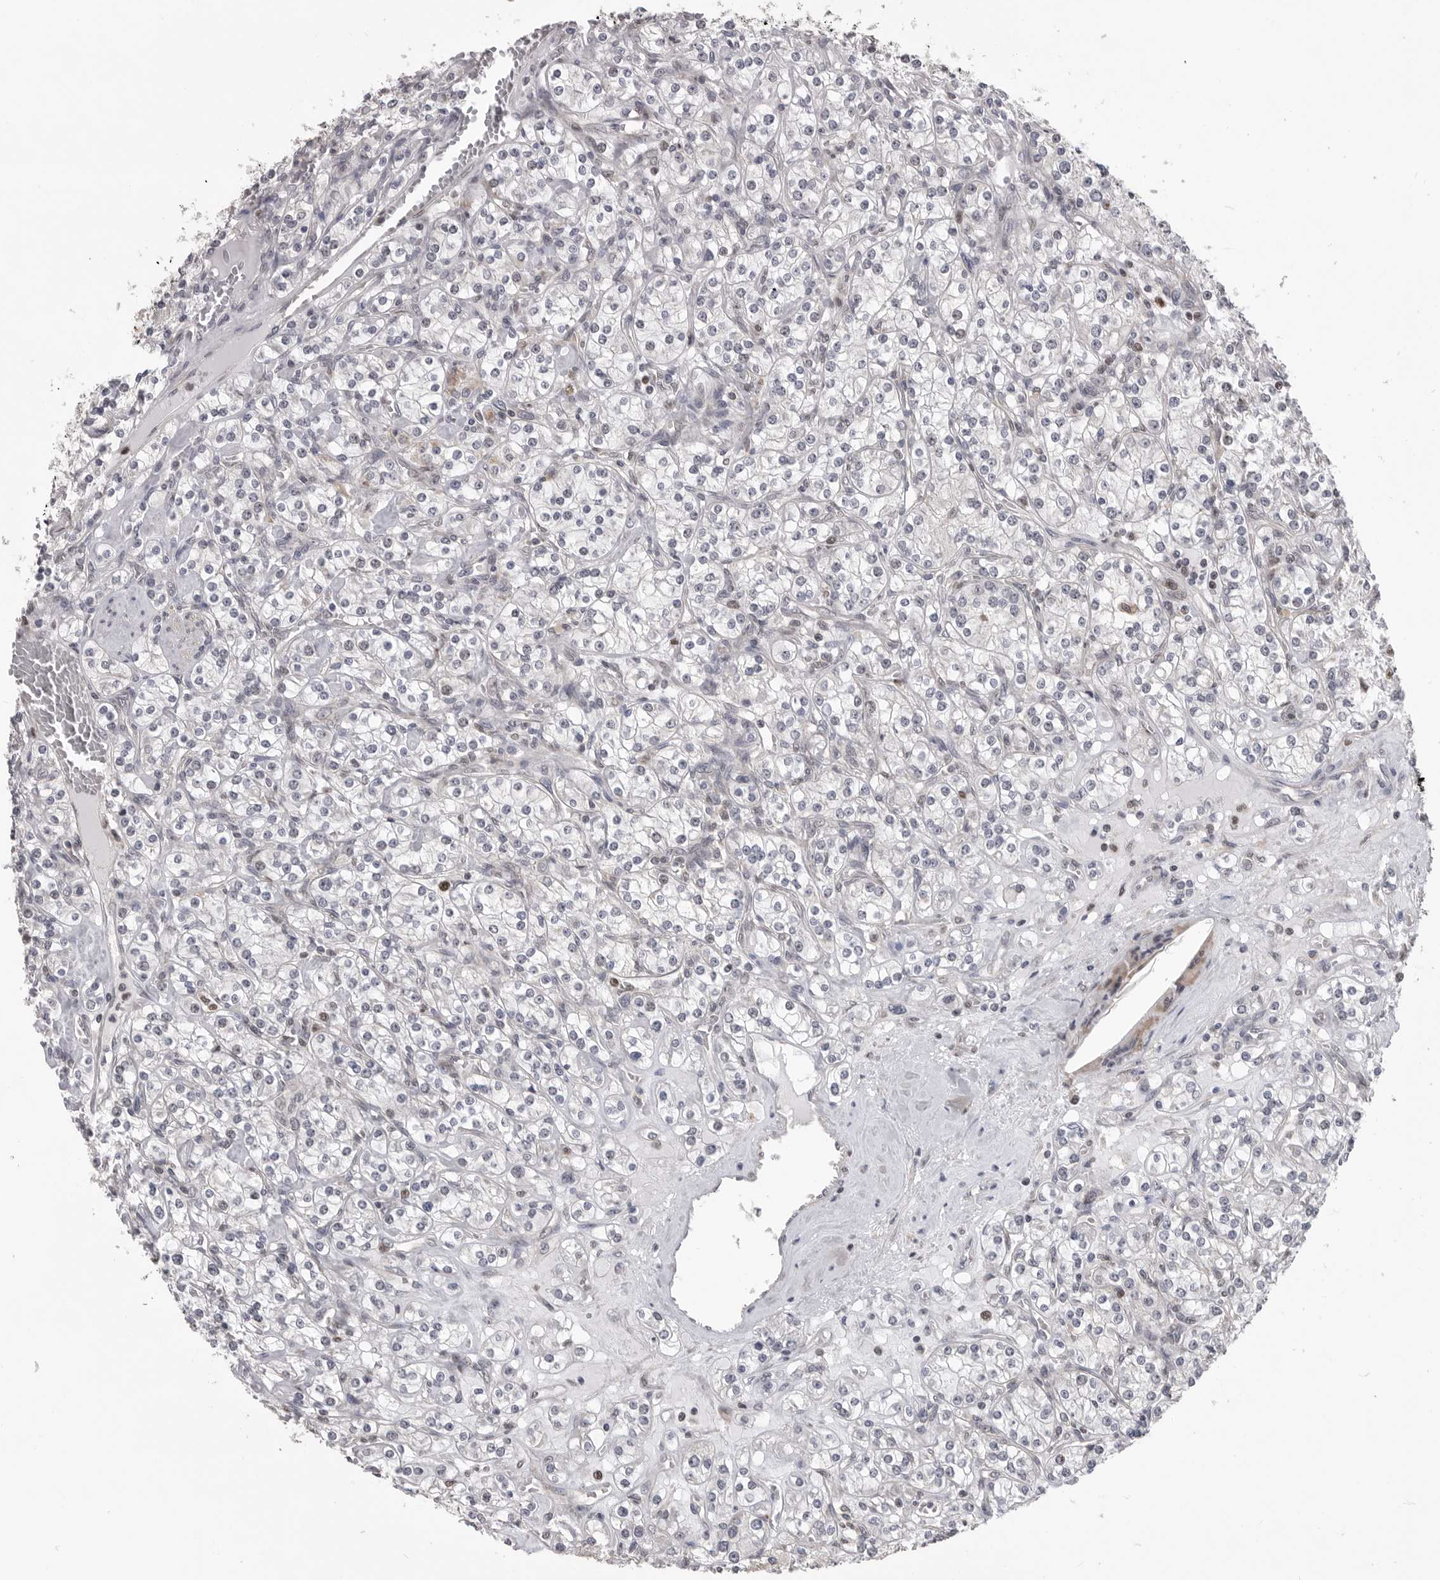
{"staining": {"intensity": "negative", "quantity": "none", "location": "none"}, "tissue": "renal cancer", "cell_type": "Tumor cells", "image_type": "cancer", "snomed": [{"axis": "morphology", "description": "Adenocarcinoma, NOS"}, {"axis": "topography", "description": "Kidney"}], "caption": "High power microscopy micrograph of an immunohistochemistry (IHC) histopathology image of adenocarcinoma (renal), revealing no significant positivity in tumor cells.", "gene": "SMARCC1", "patient": {"sex": "male", "age": 77}}